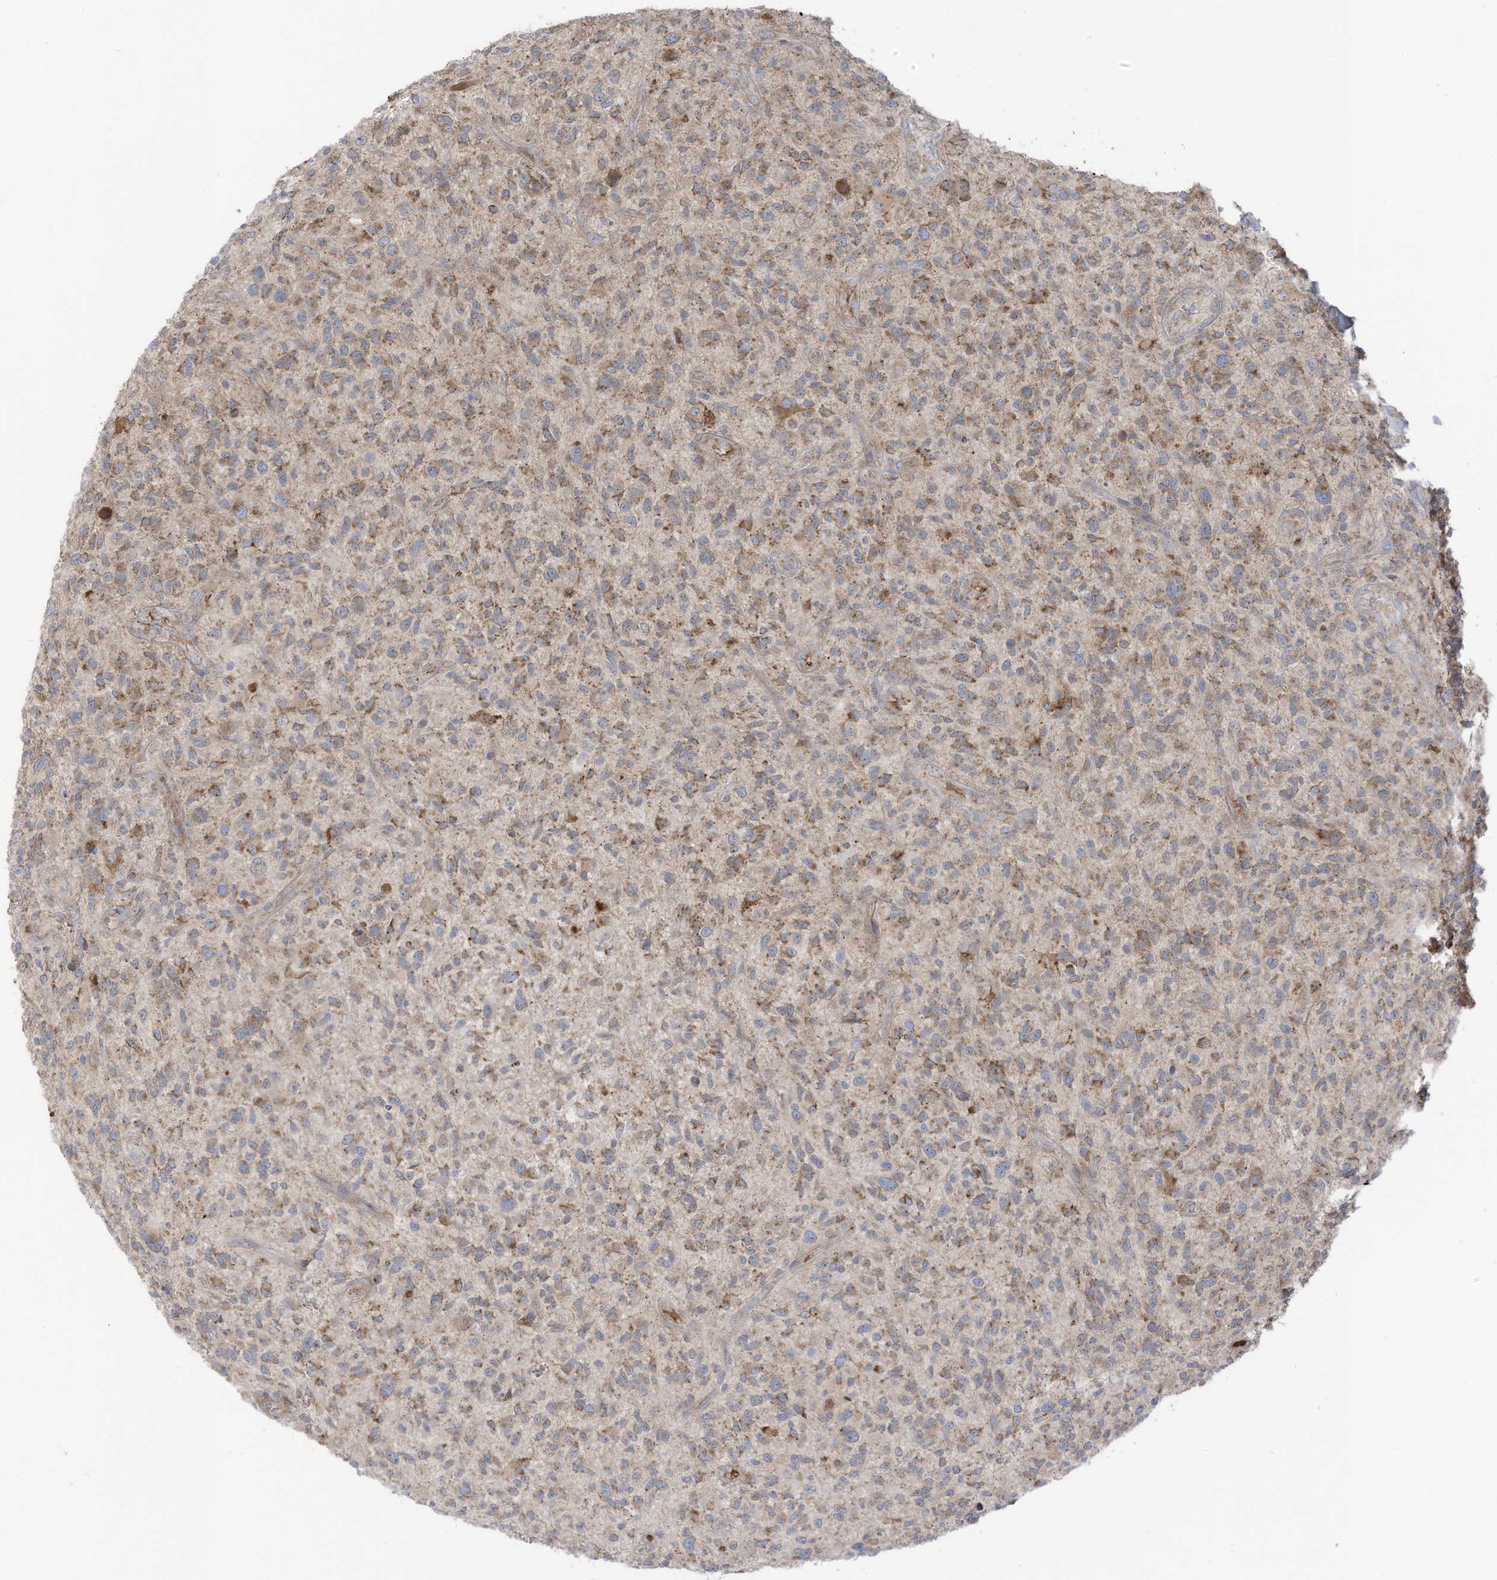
{"staining": {"intensity": "moderate", "quantity": "25%-75%", "location": "cytoplasmic/membranous"}, "tissue": "glioma", "cell_type": "Tumor cells", "image_type": "cancer", "snomed": [{"axis": "morphology", "description": "Glioma, malignant, High grade"}, {"axis": "topography", "description": "Brain"}], "caption": "Protein analysis of glioma tissue demonstrates moderate cytoplasmic/membranous positivity in approximately 25%-75% of tumor cells. (DAB = brown stain, brightfield microscopy at high magnification).", "gene": "CGAS", "patient": {"sex": "male", "age": 47}}